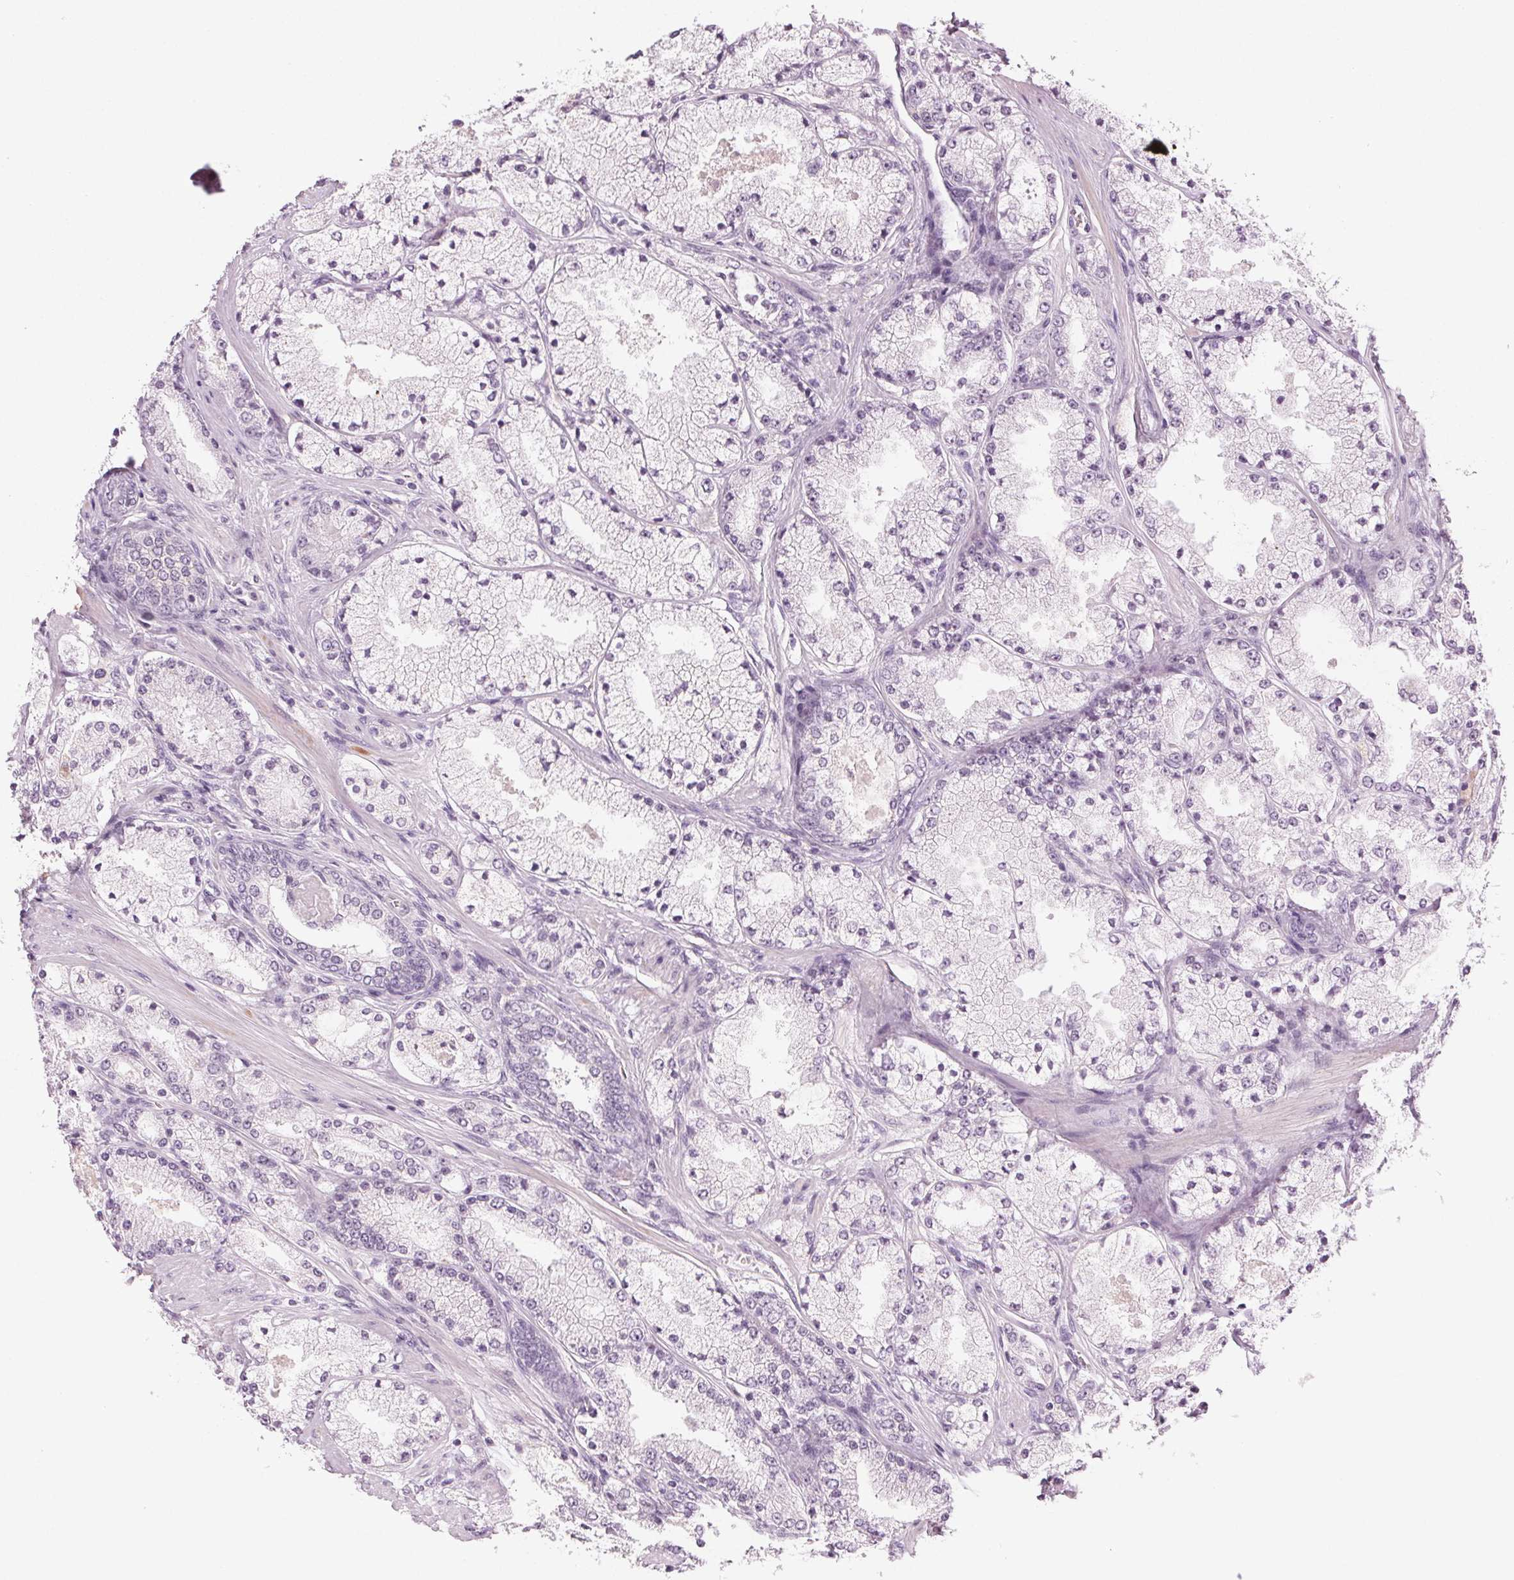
{"staining": {"intensity": "negative", "quantity": "none", "location": "none"}, "tissue": "prostate cancer", "cell_type": "Tumor cells", "image_type": "cancer", "snomed": [{"axis": "morphology", "description": "Adenocarcinoma, High grade"}, {"axis": "topography", "description": "Prostate"}], "caption": "High-grade adenocarcinoma (prostate) stained for a protein using IHC shows no staining tumor cells.", "gene": "HSF5", "patient": {"sex": "male", "age": 63}}